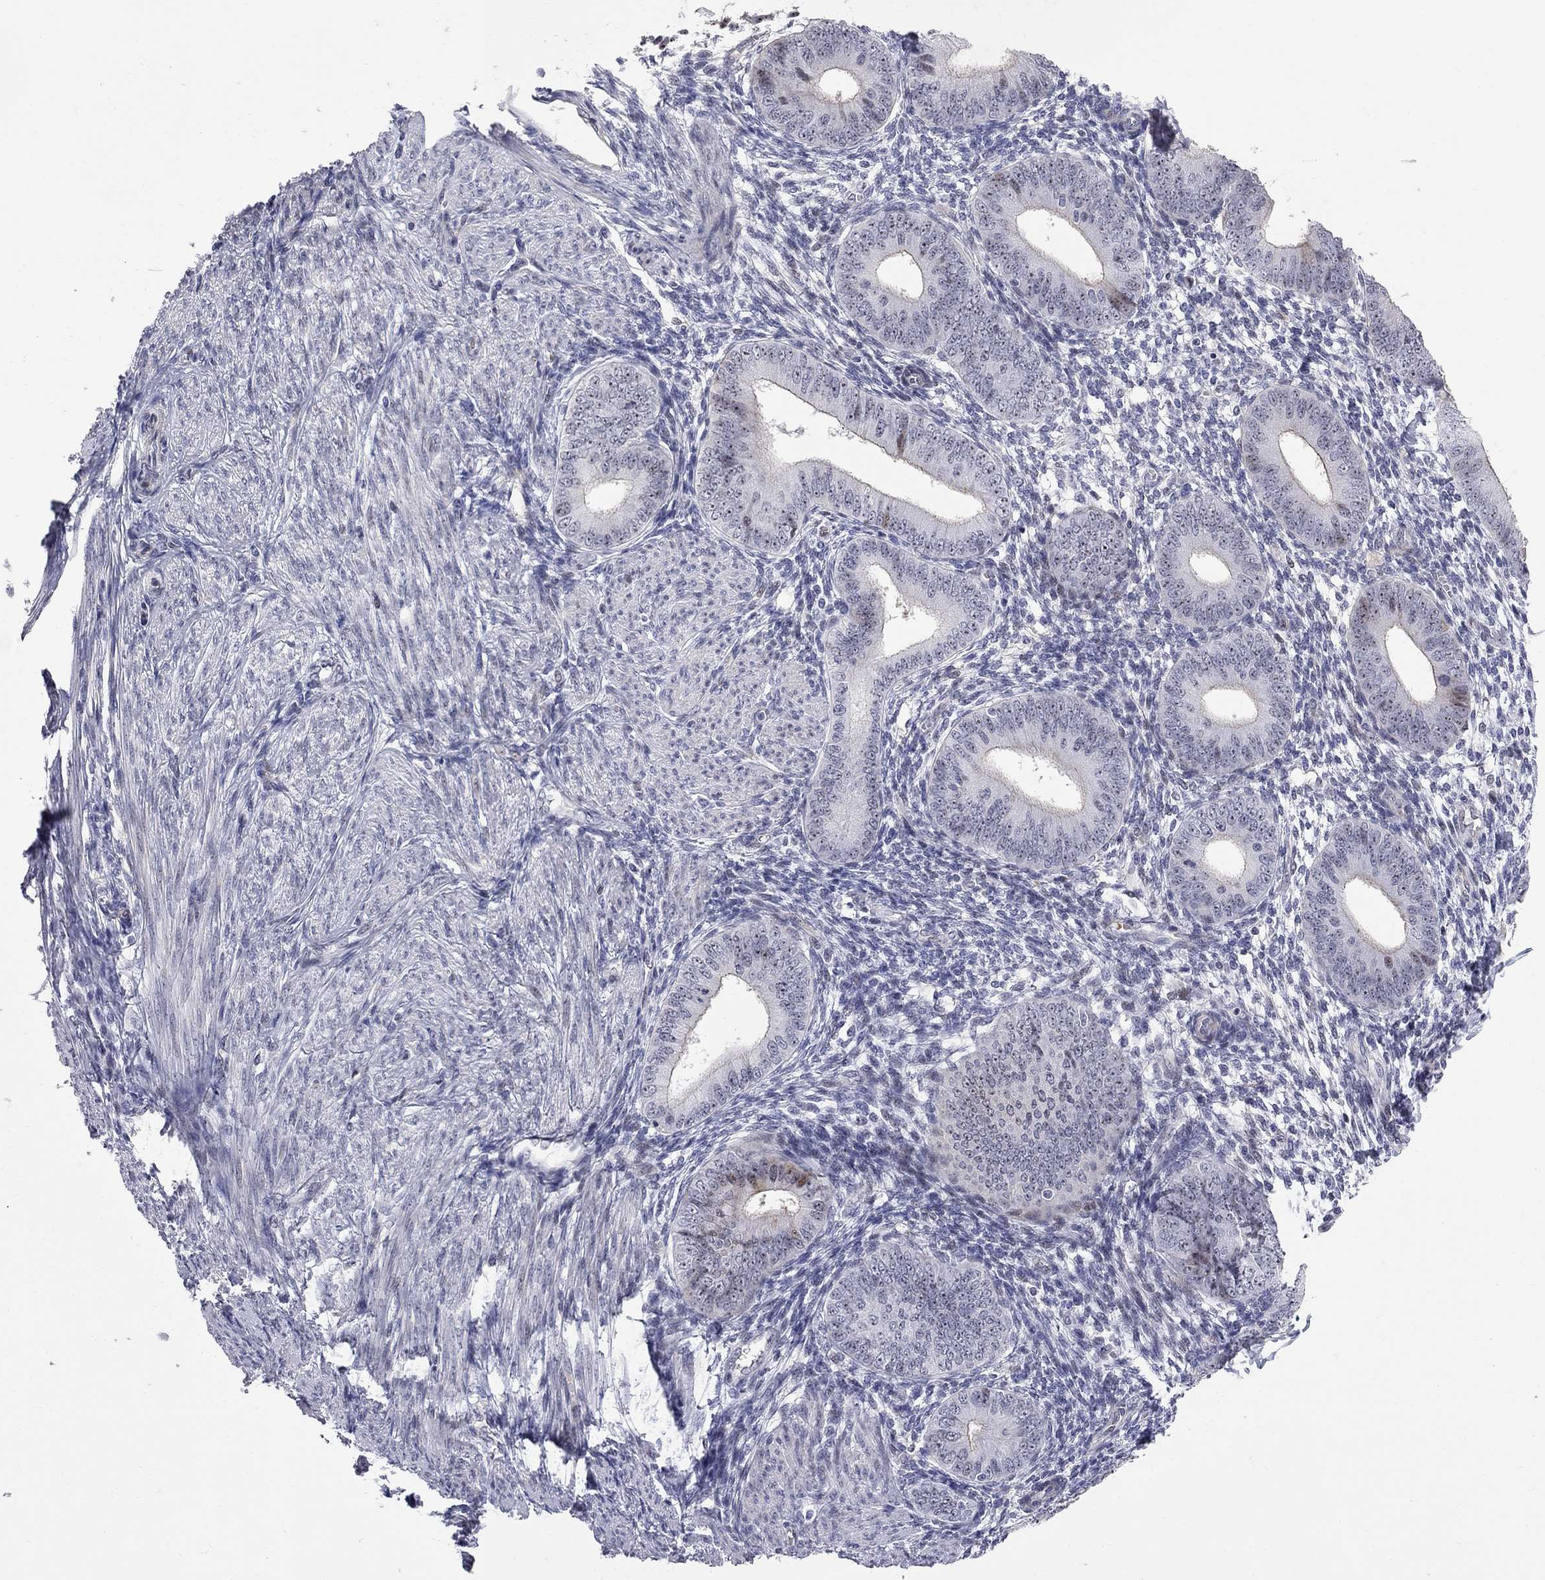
{"staining": {"intensity": "negative", "quantity": "none", "location": "none"}, "tissue": "endometrium", "cell_type": "Cells in endometrial stroma", "image_type": "normal", "snomed": [{"axis": "morphology", "description": "Normal tissue, NOS"}, {"axis": "topography", "description": "Endometrium"}], "caption": "The IHC photomicrograph has no significant positivity in cells in endometrial stroma of endometrium. Brightfield microscopy of immunohistochemistry stained with DAB (brown) and hematoxylin (blue), captured at high magnification.", "gene": "DHX33", "patient": {"sex": "female", "age": 39}}